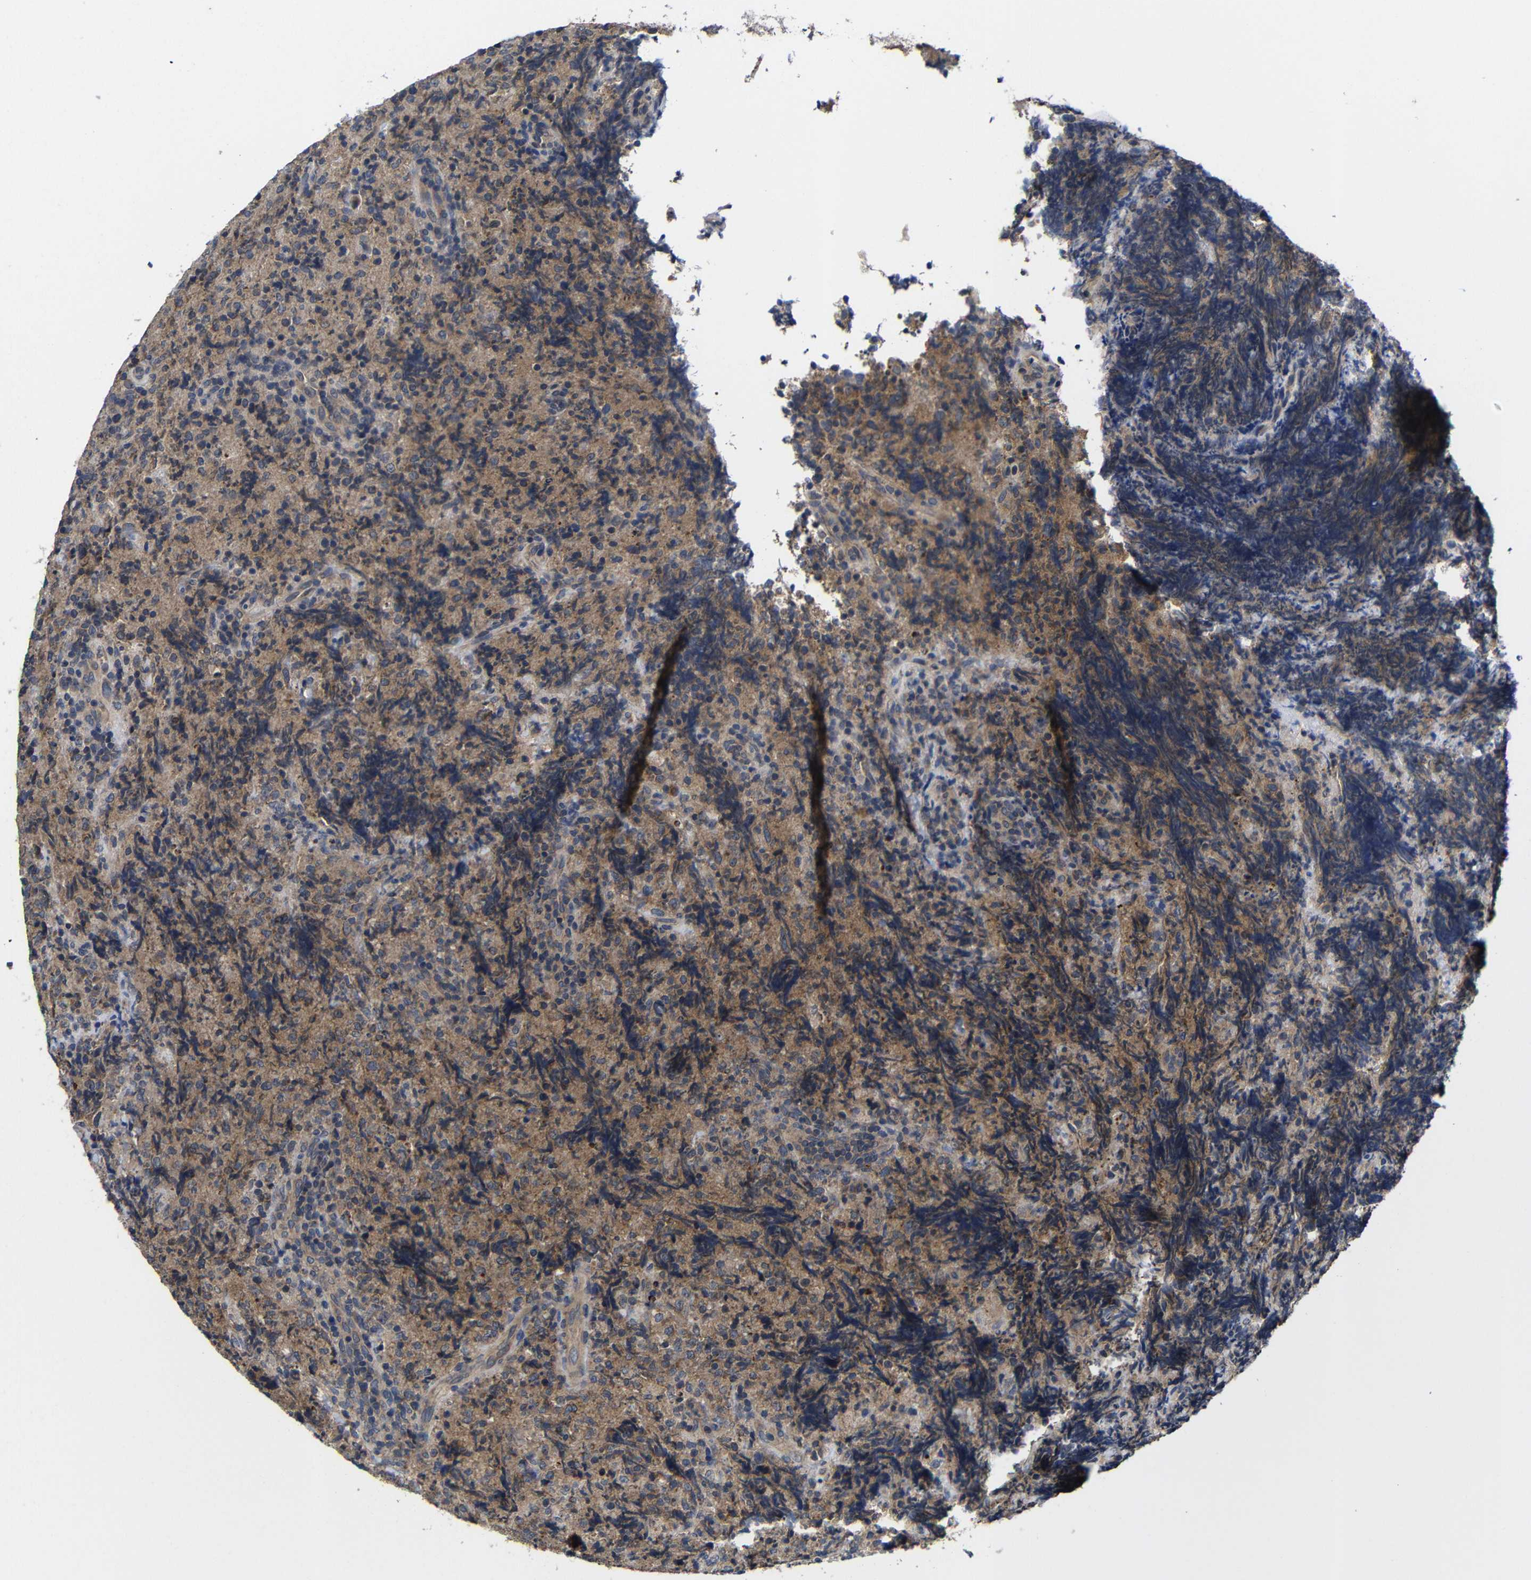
{"staining": {"intensity": "moderate", "quantity": ">75%", "location": "cytoplasmic/membranous"}, "tissue": "lymphoma", "cell_type": "Tumor cells", "image_type": "cancer", "snomed": [{"axis": "morphology", "description": "Malignant lymphoma, non-Hodgkin's type, High grade"}, {"axis": "topography", "description": "Tonsil"}], "caption": "The image exhibits a brown stain indicating the presence of a protein in the cytoplasmic/membranous of tumor cells in lymphoma.", "gene": "LPAR5", "patient": {"sex": "female", "age": 36}}